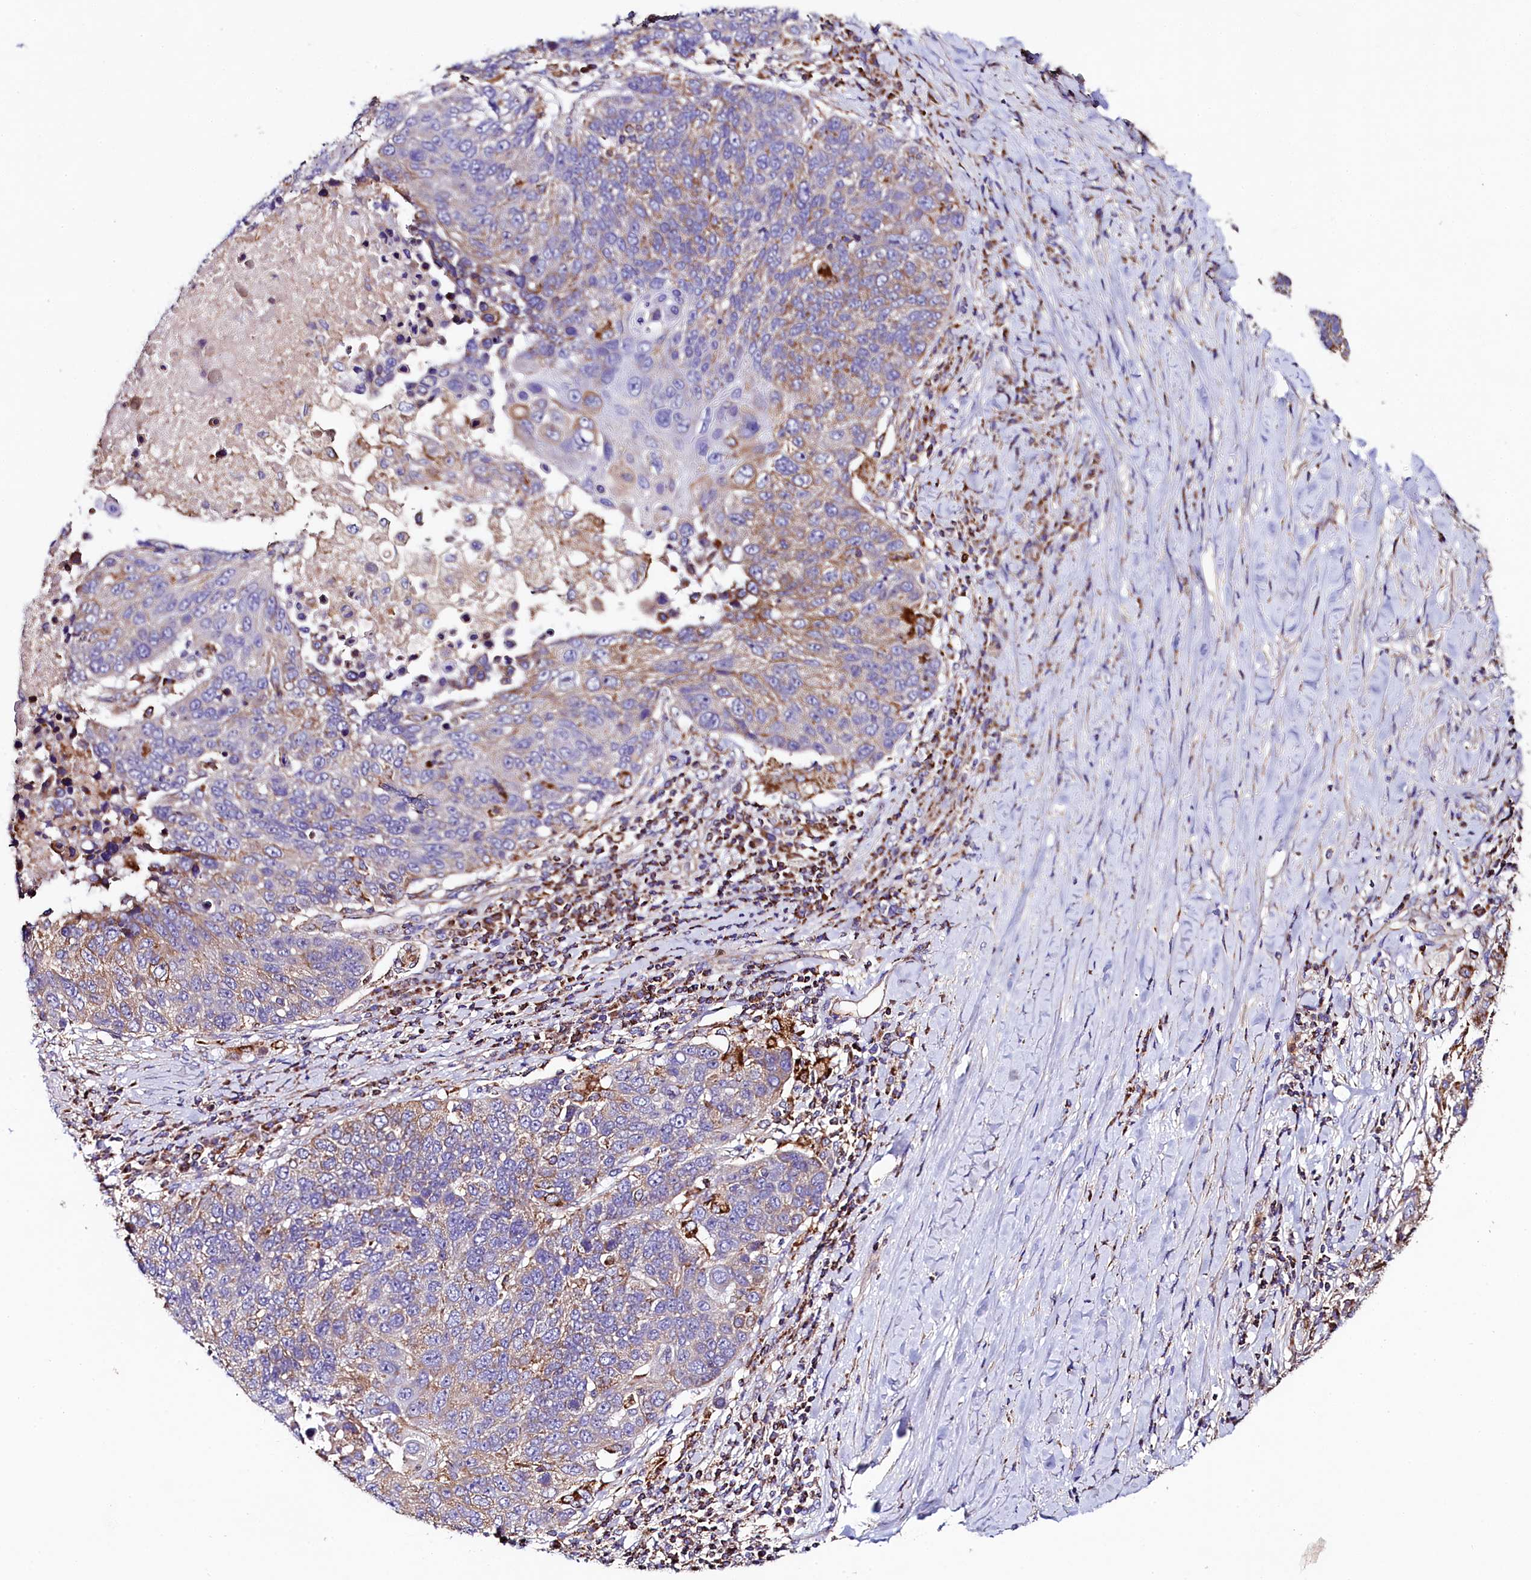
{"staining": {"intensity": "moderate", "quantity": "<25%", "location": "cytoplasmic/membranous"}, "tissue": "lung cancer", "cell_type": "Tumor cells", "image_type": "cancer", "snomed": [{"axis": "morphology", "description": "Normal tissue, NOS"}, {"axis": "morphology", "description": "Squamous cell carcinoma, NOS"}, {"axis": "topography", "description": "Lymph node"}, {"axis": "topography", "description": "Lung"}], "caption": "Human lung squamous cell carcinoma stained with a protein marker demonstrates moderate staining in tumor cells.", "gene": "CLYBL", "patient": {"sex": "male", "age": 66}}